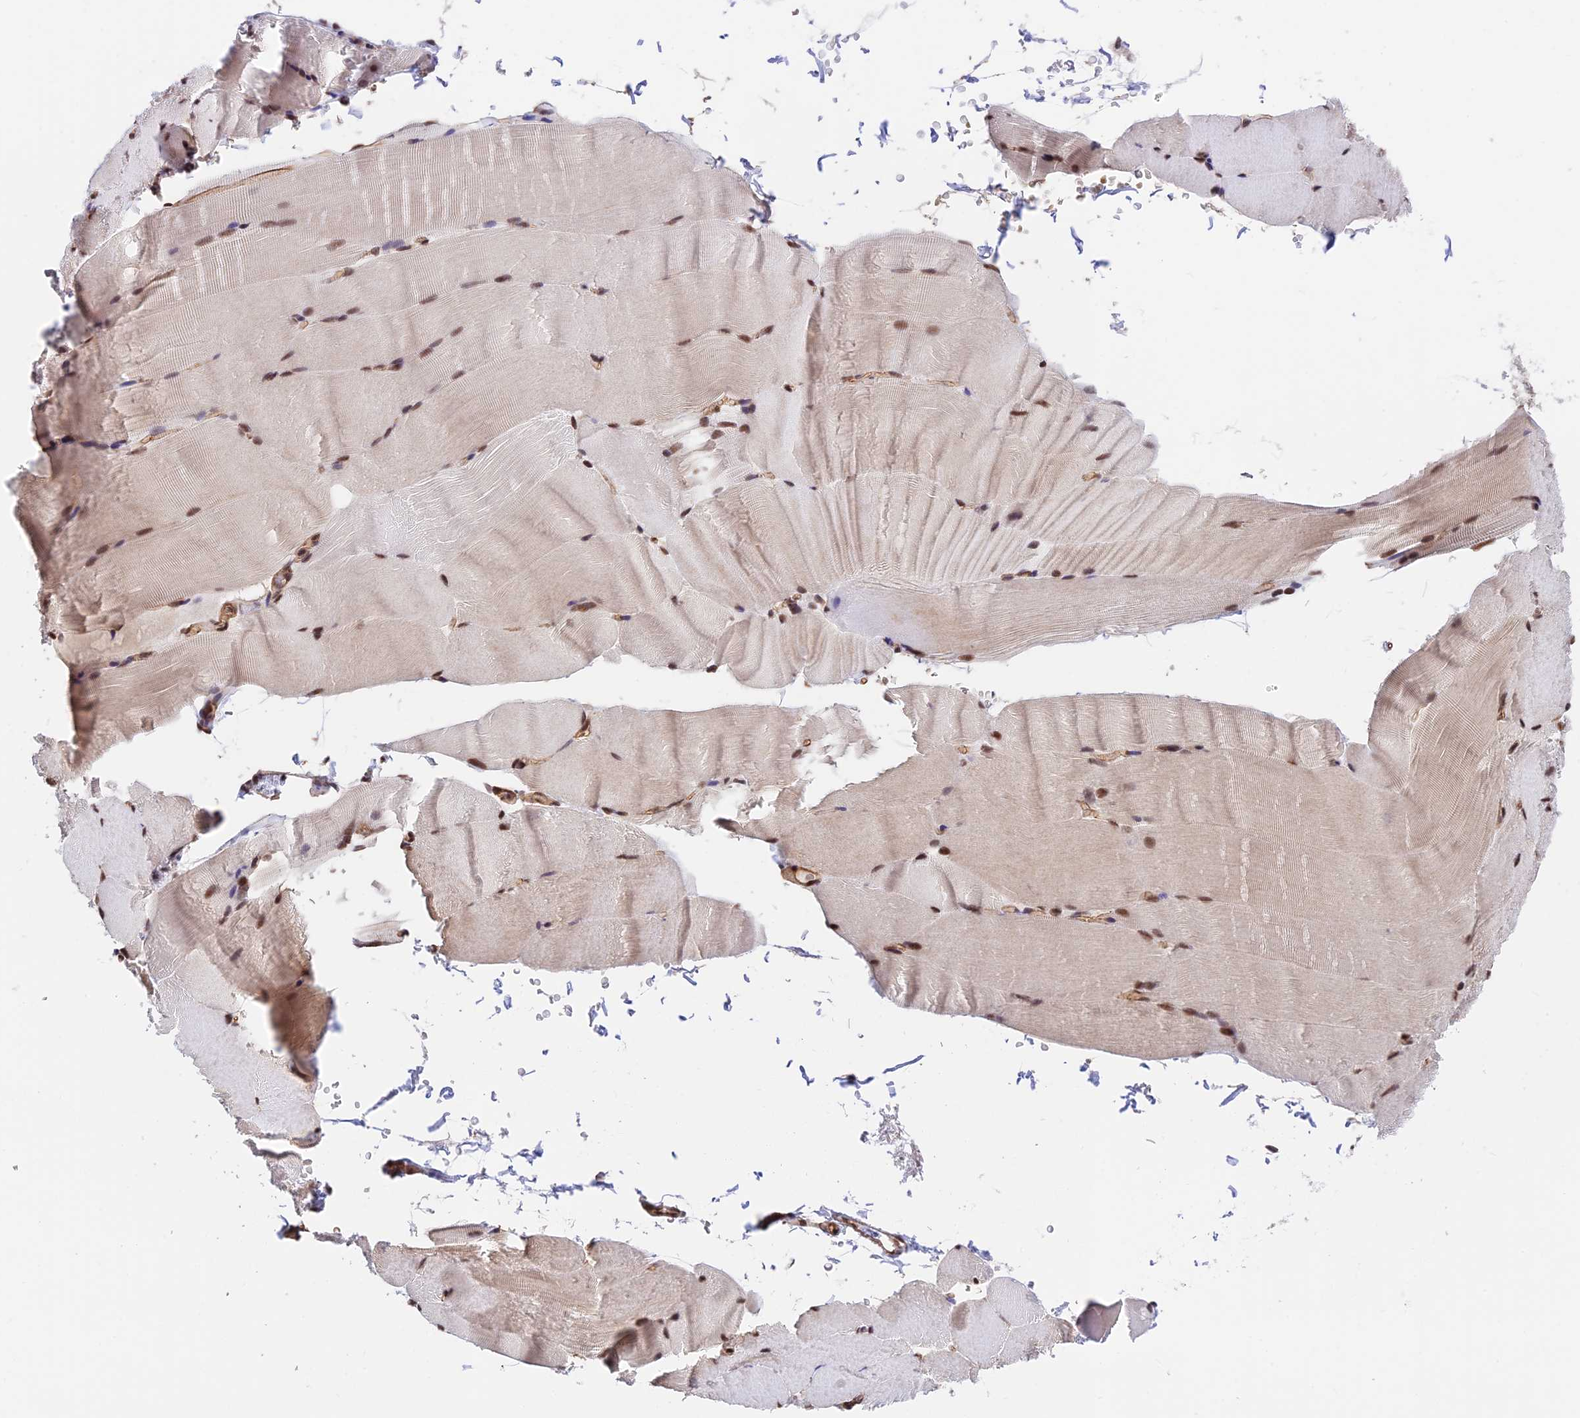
{"staining": {"intensity": "moderate", "quantity": ">75%", "location": "nuclear"}, "tissue": "skeletal muscle", "cell_type": "Myocytes", "image_type": "normal", "snomed": [{"axis": "morphology", "description": "Normal tissue, NOS"}, {"axis": "topography", "description": "Skeletal muscle"}, {"axis": "topography", "description": "Parathyroid gland"}], "caption": "IHC of benign human skeletal muscle shows medium levels of moderate nuclear staining in approximately >75% of myocytes.", "gene": "RBM42", "patient": {"sex": "female", "age": 37}}